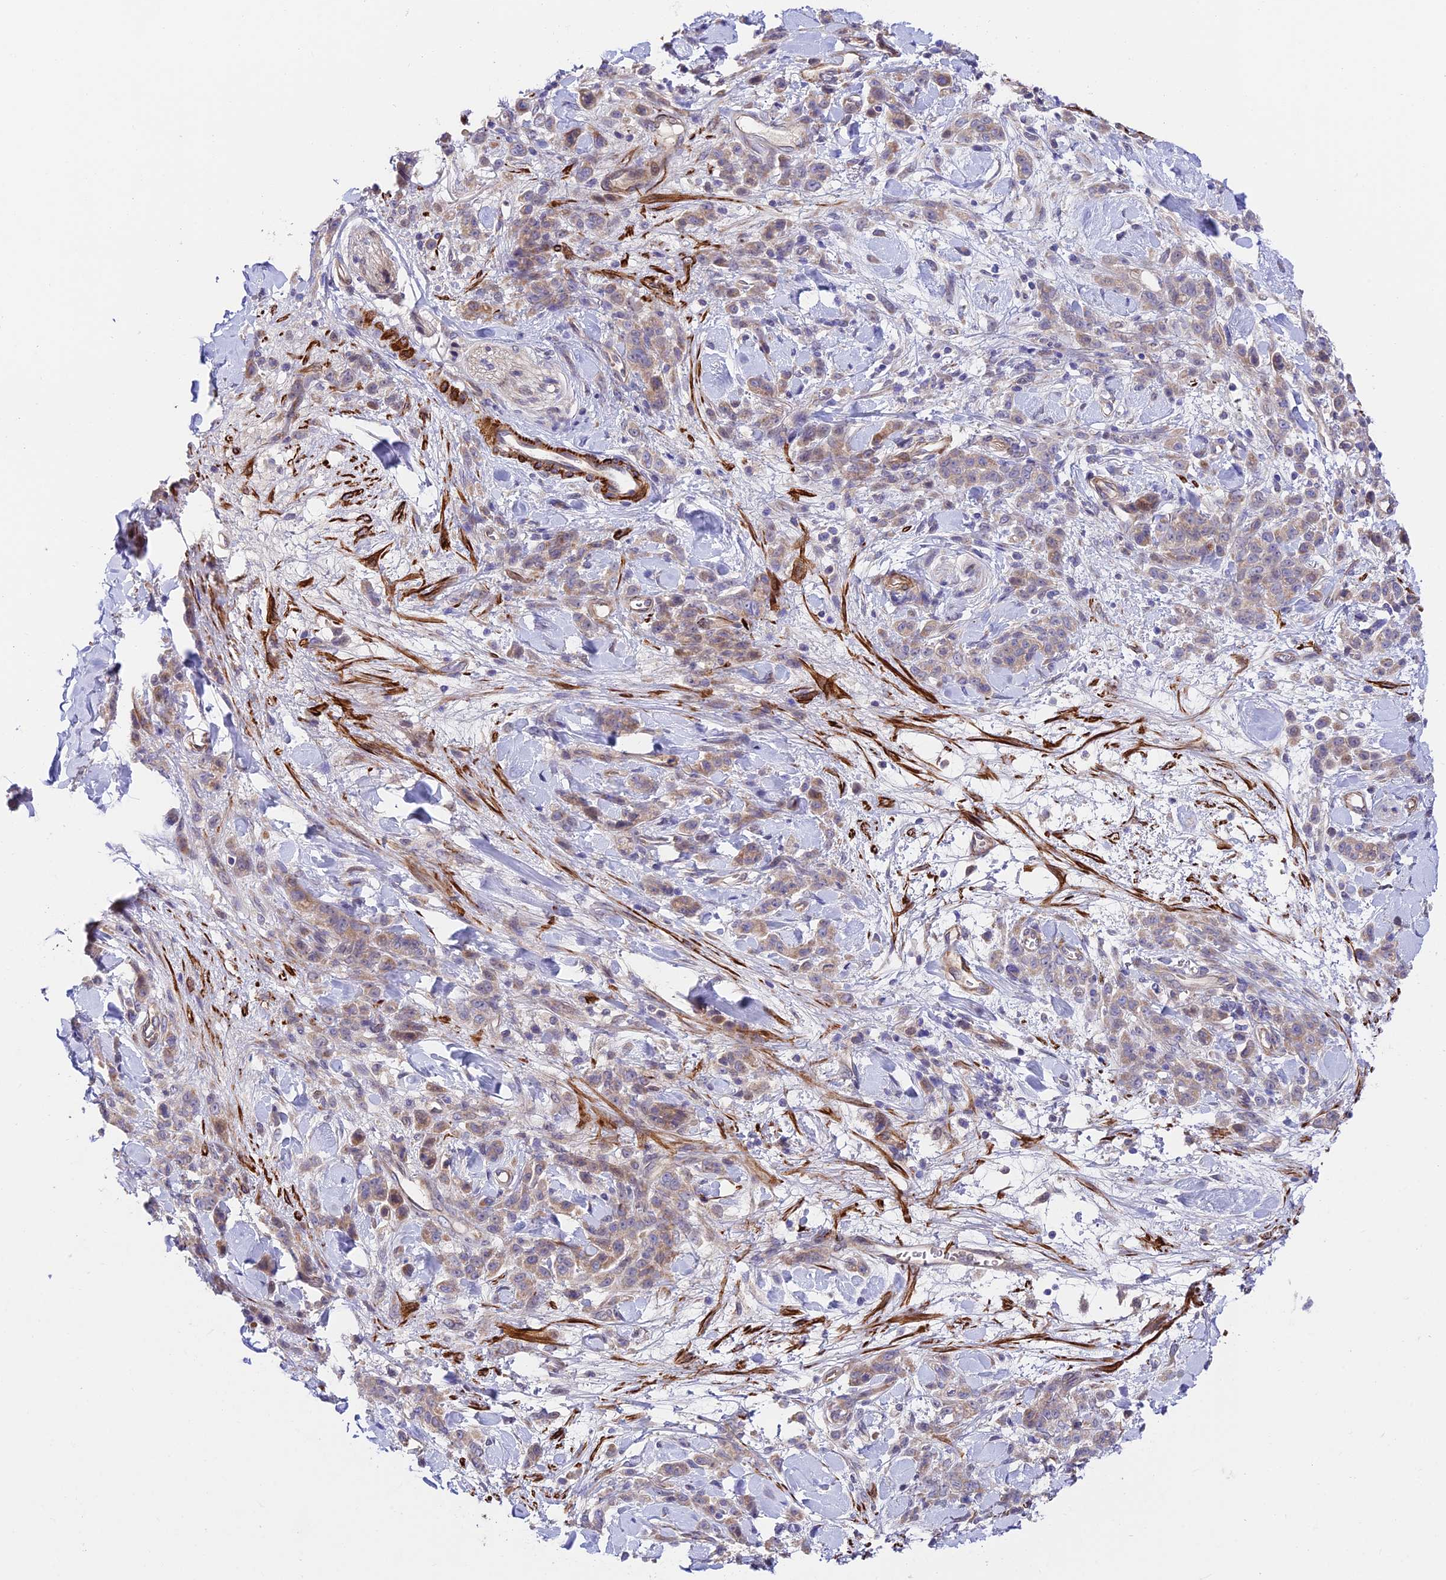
{"staining": {"intensity": "weak", "quantity": "25%-75%", "location": "cytoplasmic/membranous"}, "tissue": "stomach cancer", "cell_type": "Tumor cells", "image_type": "cancer", "snomed": [{"axis": "morphology", "description": "Normal tissue, NOS"}, {"axis": "morphology", "description": "Adenocarcinoma, NOS"}, {"axis": "topography", "description": "Stomach"}], "caption": "Protein staining exhibits weak cytoplasmic/membranous positivity in about 25%-75% of tumor cells in adenocarcinoma (stomach).", "gene": "ANKRD50", "patient": {"sex": "male", "age": 82}}